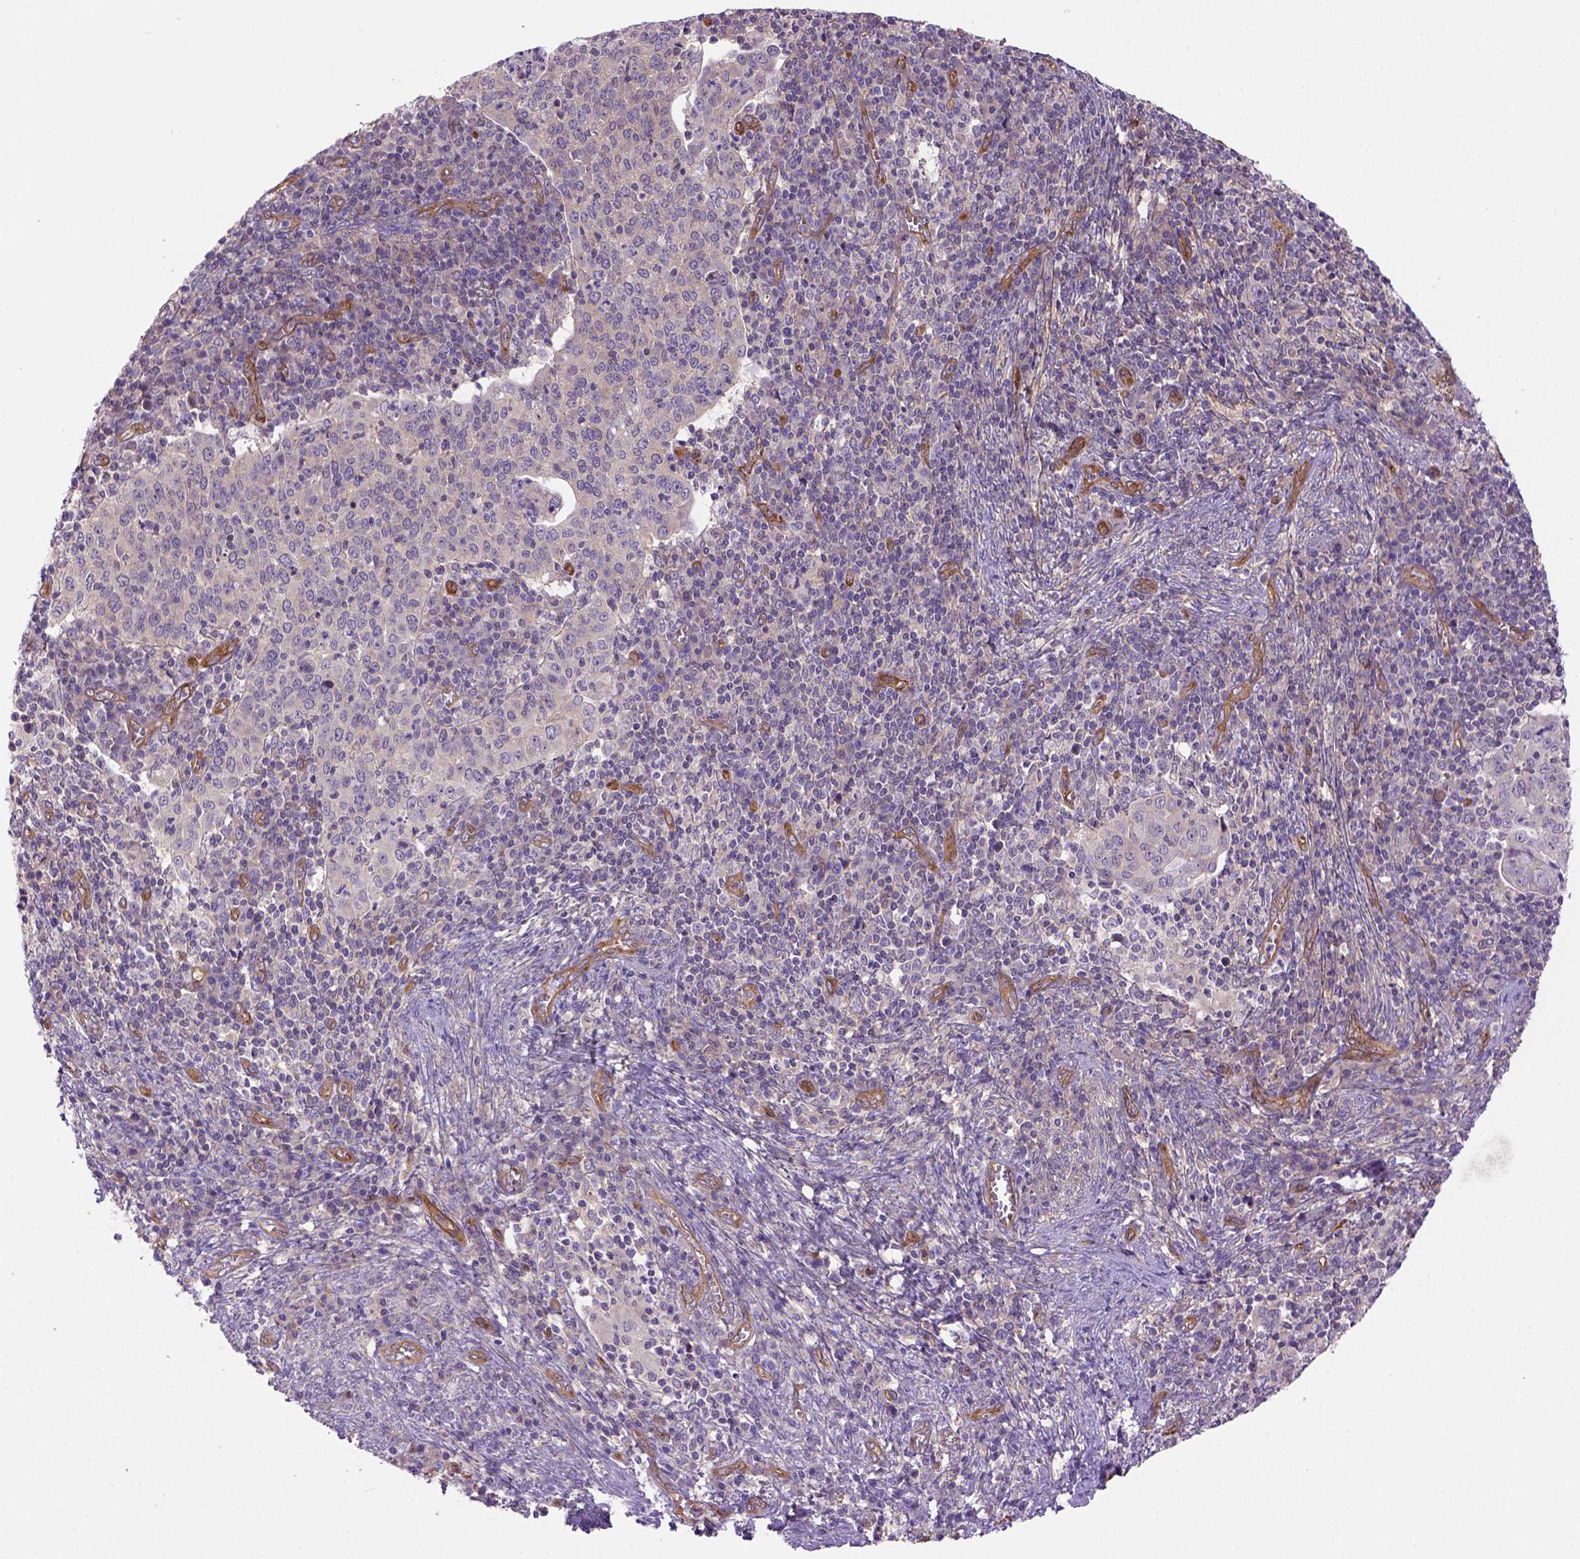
{"staining": {"intensity": "negative", "quantity": "none", "location": "none"}, "tissue": "cervical cancer", "cell_type": "Tumor cells", "image_type": "cancer", "snomed": [{"axis": "morphology", "description": "Squamous cell carcinoma, NOS"}, {"axis": "topography", "description": "Cervix"}], "caption": "The immunohistochemistry photomicrograph has no significant positivity in tumor cells of squamous cell carcinoma (cervical) tissue. The staining is performed using DAB brown chromogen with nuclei counter-stained in using hematoxylin.", "gene": "CASKIN2", "patient": {"sex": "female", "age": 39}}